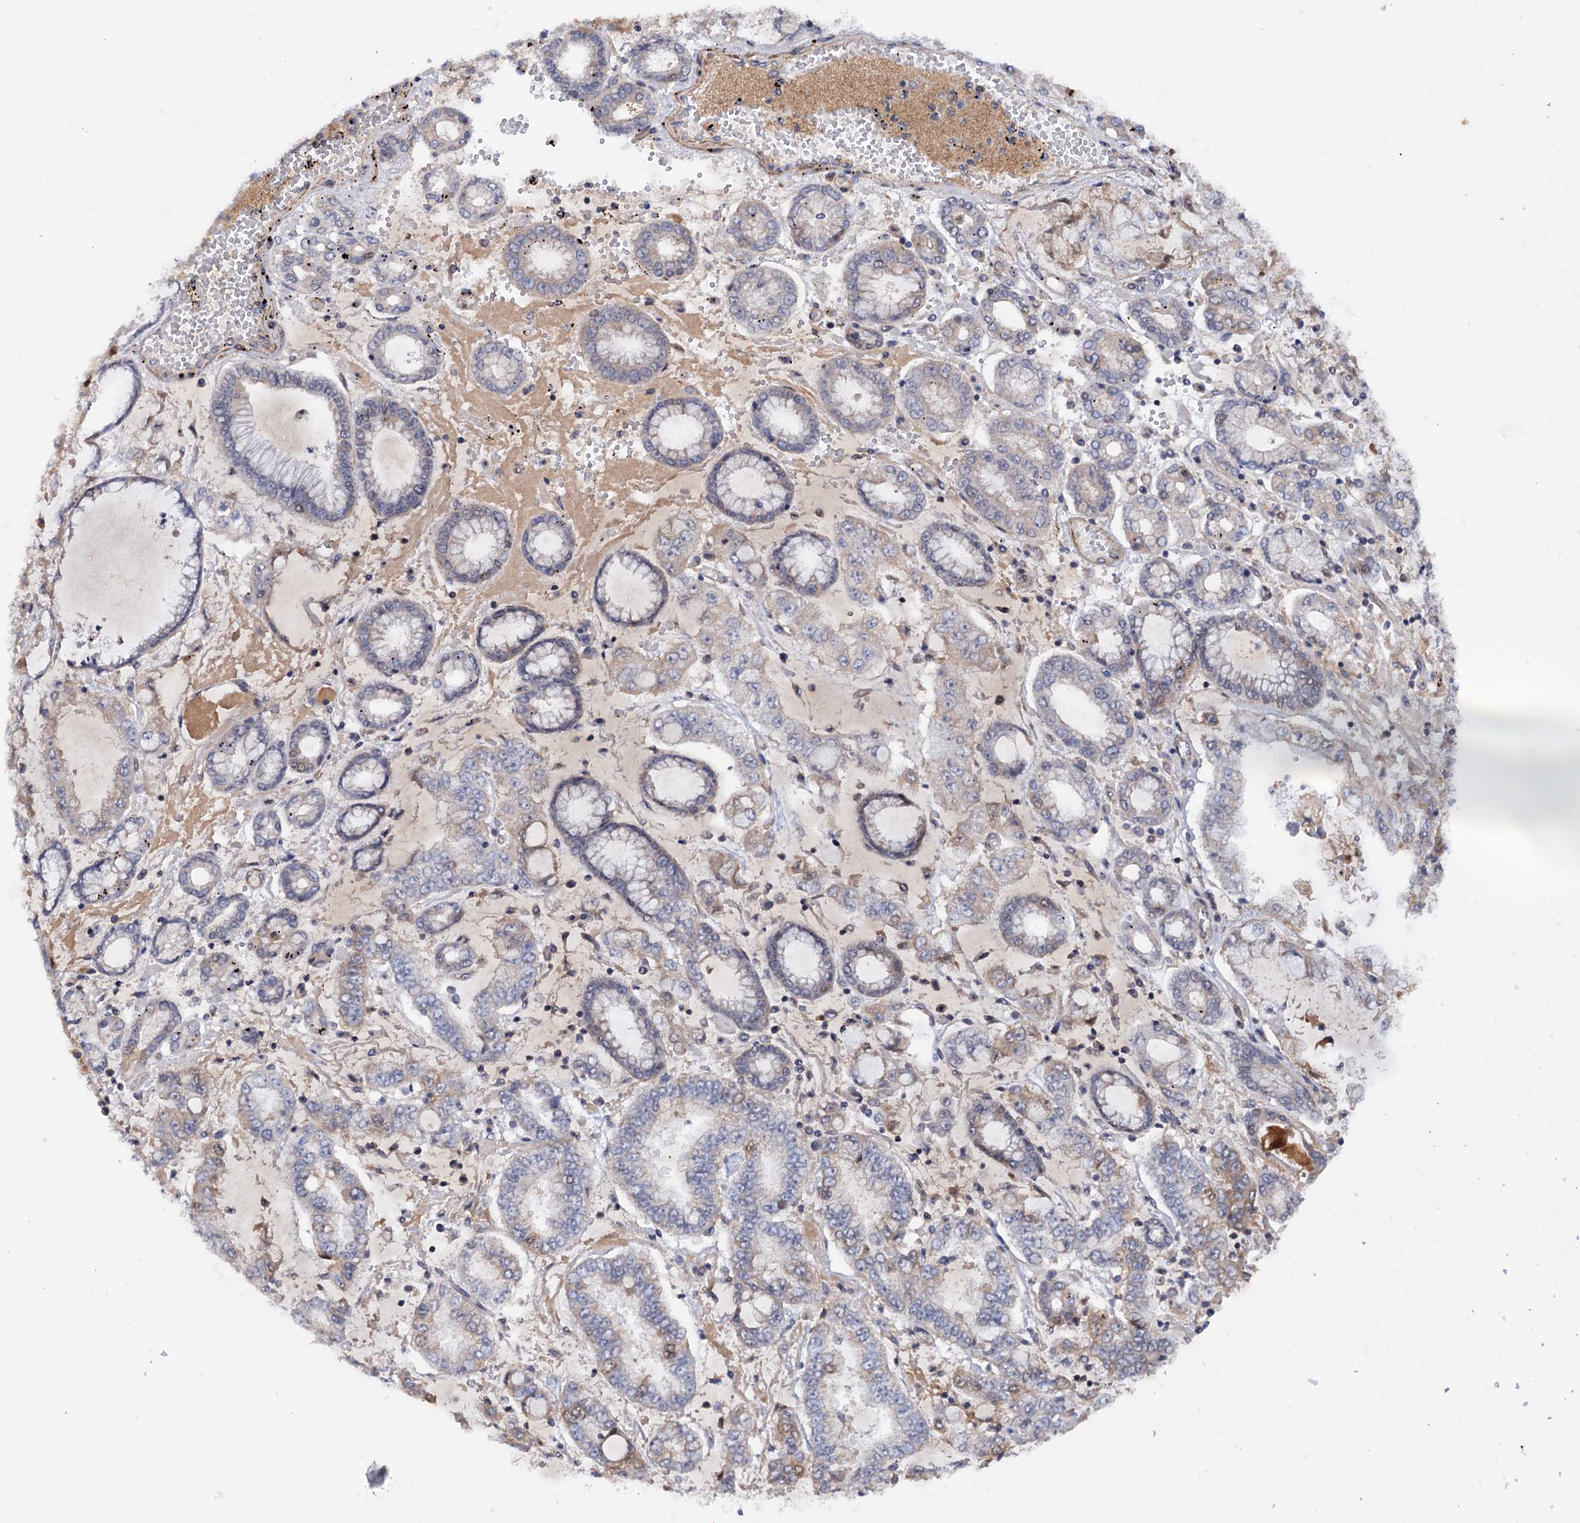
{"staining": {"intensity": "weak", "quantity": "25%-75%", "location": "cytoplasmic/membranous"}, "tissue": "stomach cancer", "cell_type": "Tumor cells", "image_type": "cancer", "snomed": [{"axis": "morphology", "description": "Adenocarcinoma, NOS"}, {"axis": "topography", "description": "Stomach"}], "caption": "Immunohistochemical staining of human stomach adenocarcinoma demonstrates weak cytoplasmic/membranous protein expression in approximately 25%-75% of tumor cells. (DAB = brown stain, brightfield microscopy at high magnification).", "gene": "TBC1D12", "patient": {"sex": "male", "age": 76}}